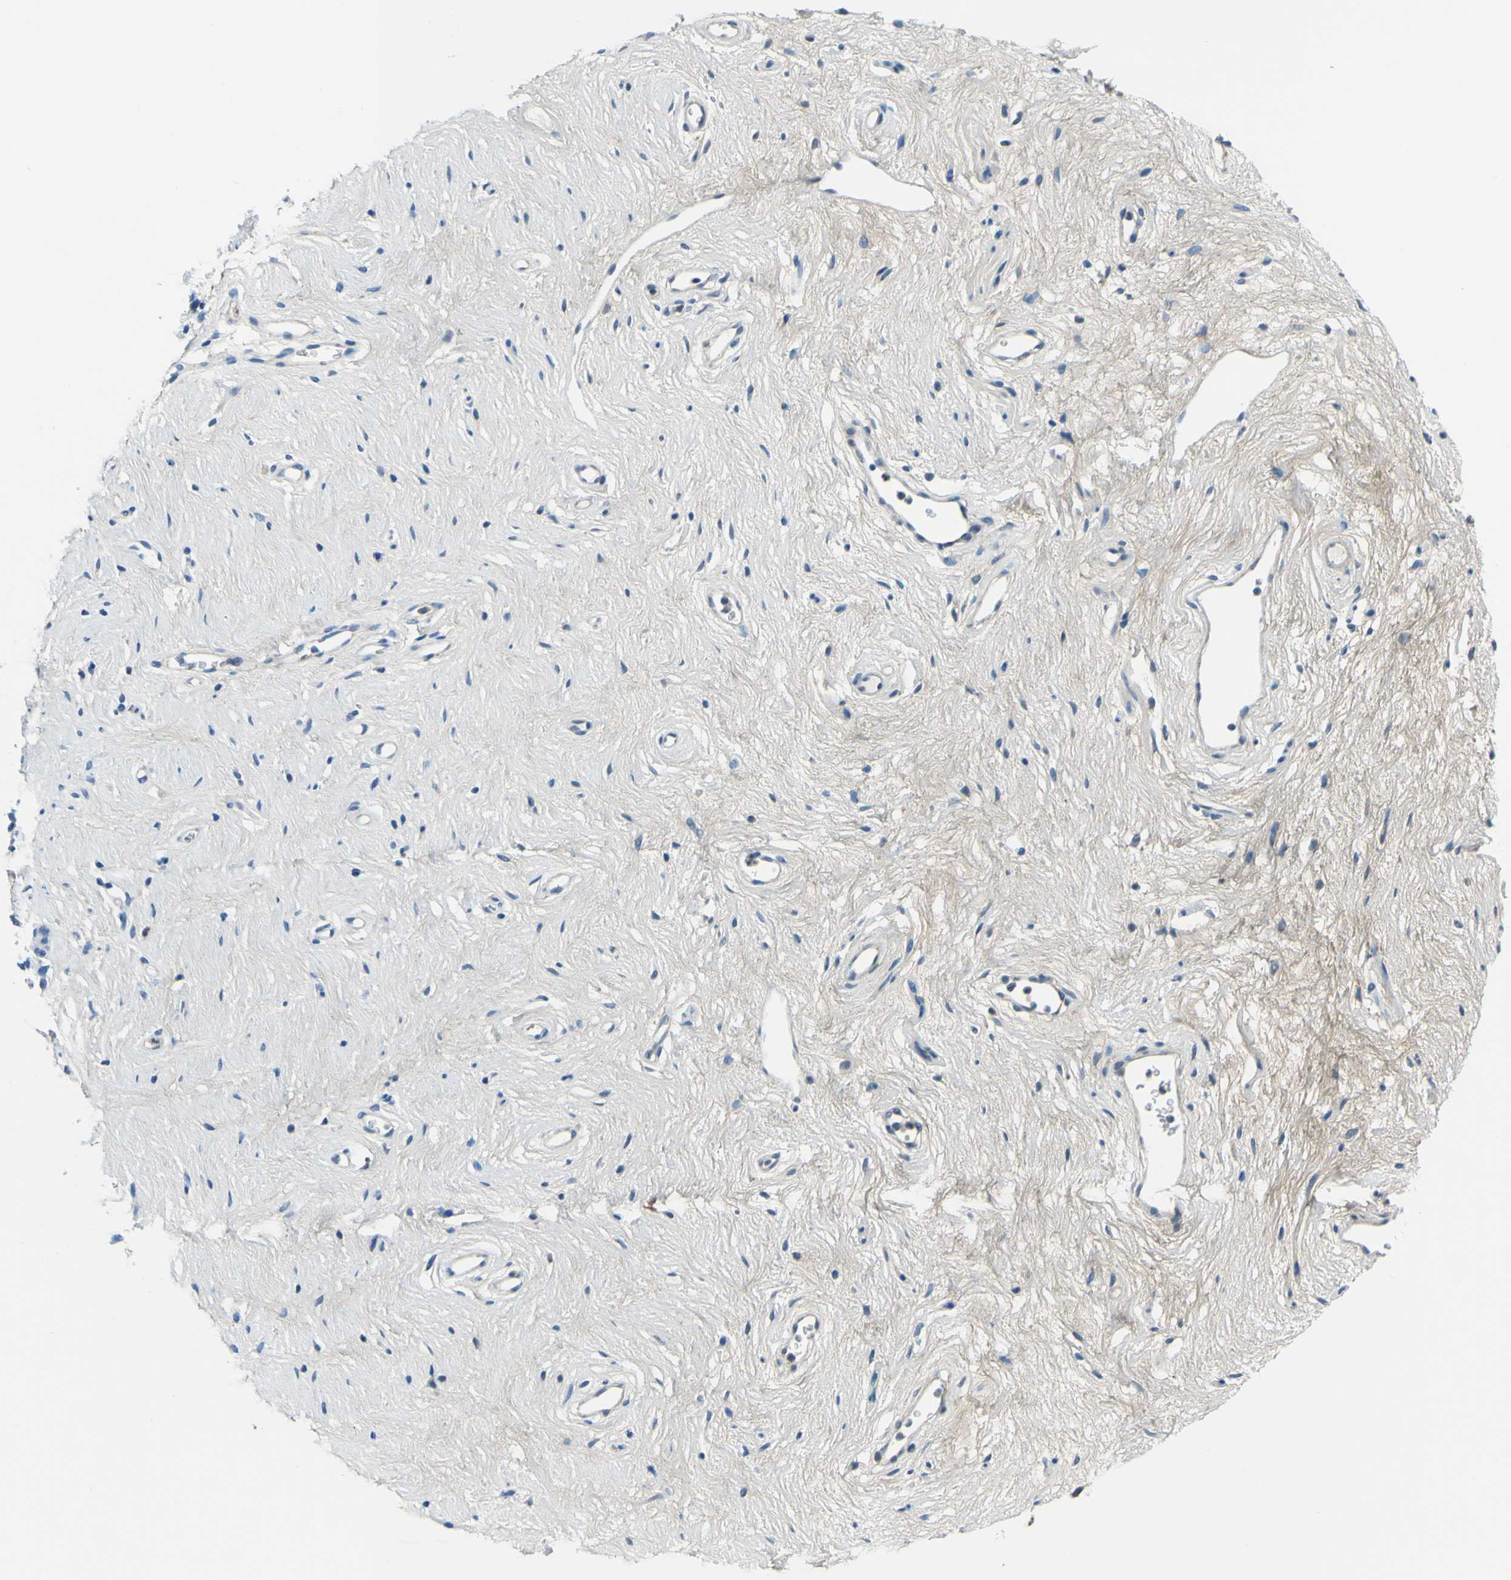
{"staining": {"intensity": "negative", "quantity": "none", "location": "none"}, "tissue": "vagina", "cell_type": "Squamous epithelial cells", "image_type": "normal", "snomed": [{"axis": "morphology", "description": "Normal tissue, NOS"}, {"axis": "topography", "description": "Vagina"}], "caption": "Immunohistochemistry image of benign vagina stained for a protein (brown), which displays no expression in squamous epithelial cells.", "gene": "OGN", "patient": {"sex": "female", "age": 44}}